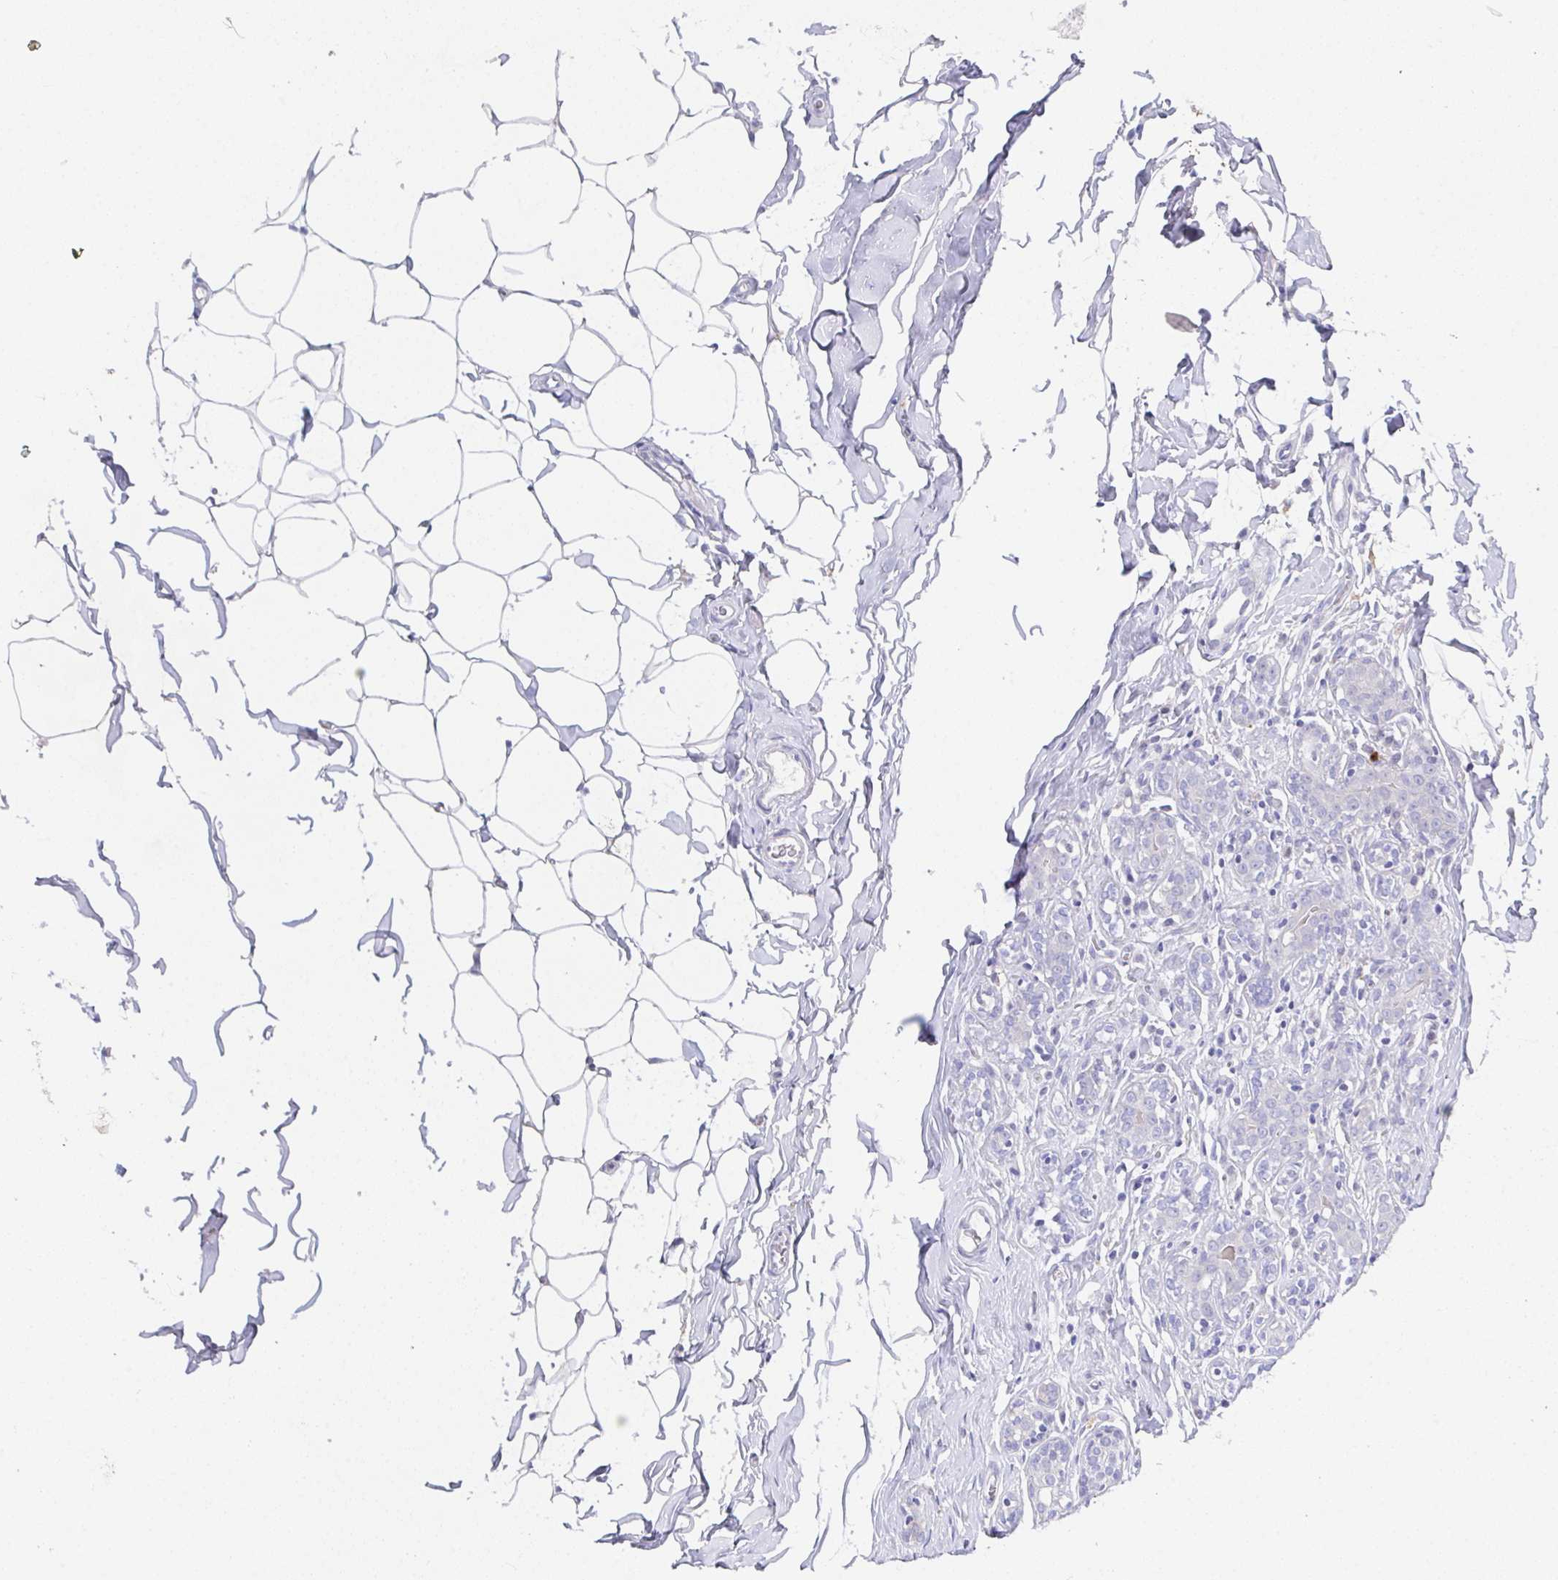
{"staining": {"intensity": "negative", "quantity": "none", "location": "none"}, "tissue": "breast cancer", "cell_type": "Tumor cells", "image_type": "cancer", "snomed": [{"axis": "morphology", "description": "Duct carcinoma"}, {"axis": "topography", "description": "Breast"}], "caption": "Human intraductal carcinoma (breast) stained for a protein using immunohistochemistry reveals no positivity in tumor cells.", "gene": "SSC4D", "patient": {"sex": "female", "age": 43}}